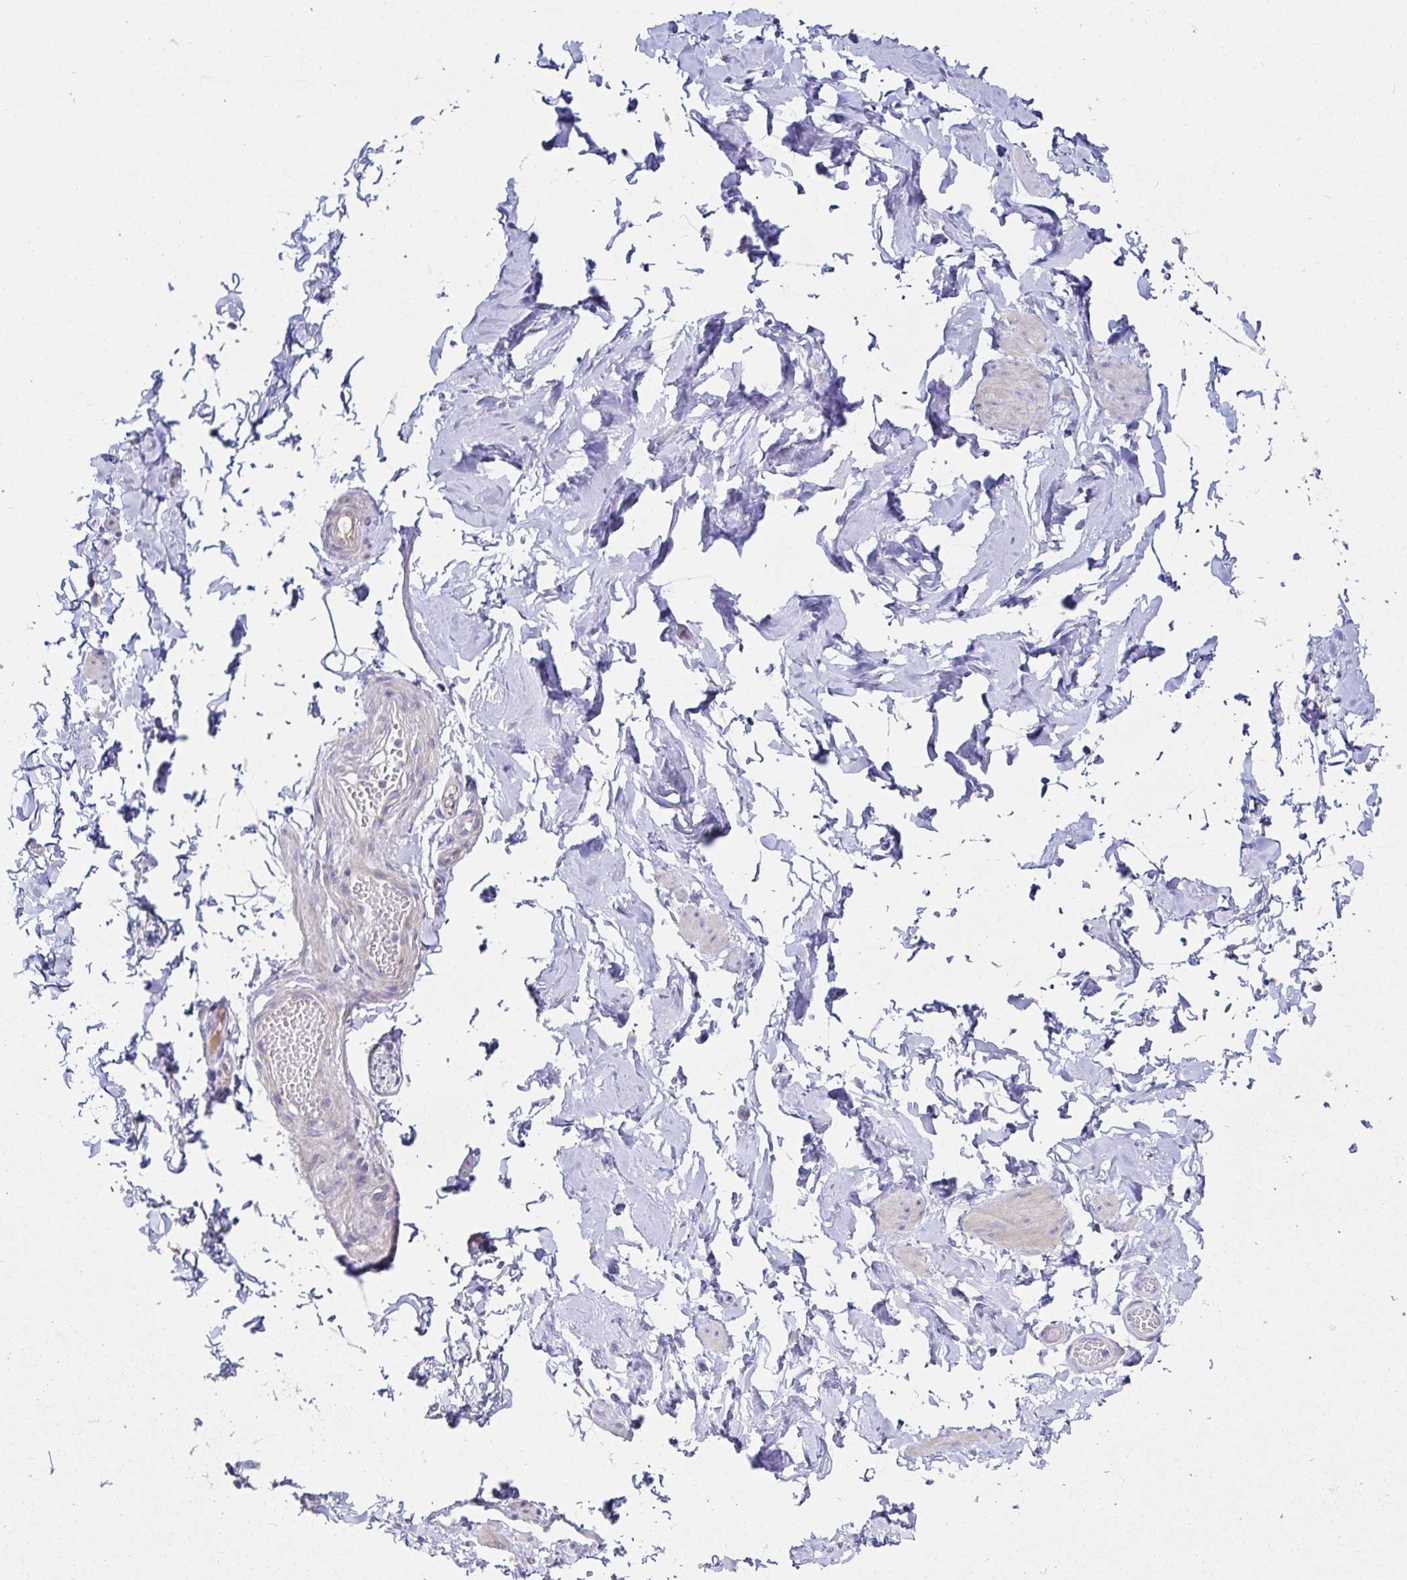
{"staining": {"intensity": "negative", "quantity": "none", "location": "none"}, "tissue": "adipose tissue", "cell_type": "Adipocytes", "image_type": "normal", "snomed": [{"axis": "morphology", "description": "Normal tissue, NOS"}, {"axis": "topography", "description": "Epididymis, spermatic cord, NOS"}, {"axis": "topography", "description": "Epididymis"}, {"axis": "topography", "description": "Peripheral nerve tissue"}], "caption": "Image shows no protein staining in adipocytes of normal adipose tissue.", "gene": "C4orf17", "patient": {"sex": "male", "age": 29}}